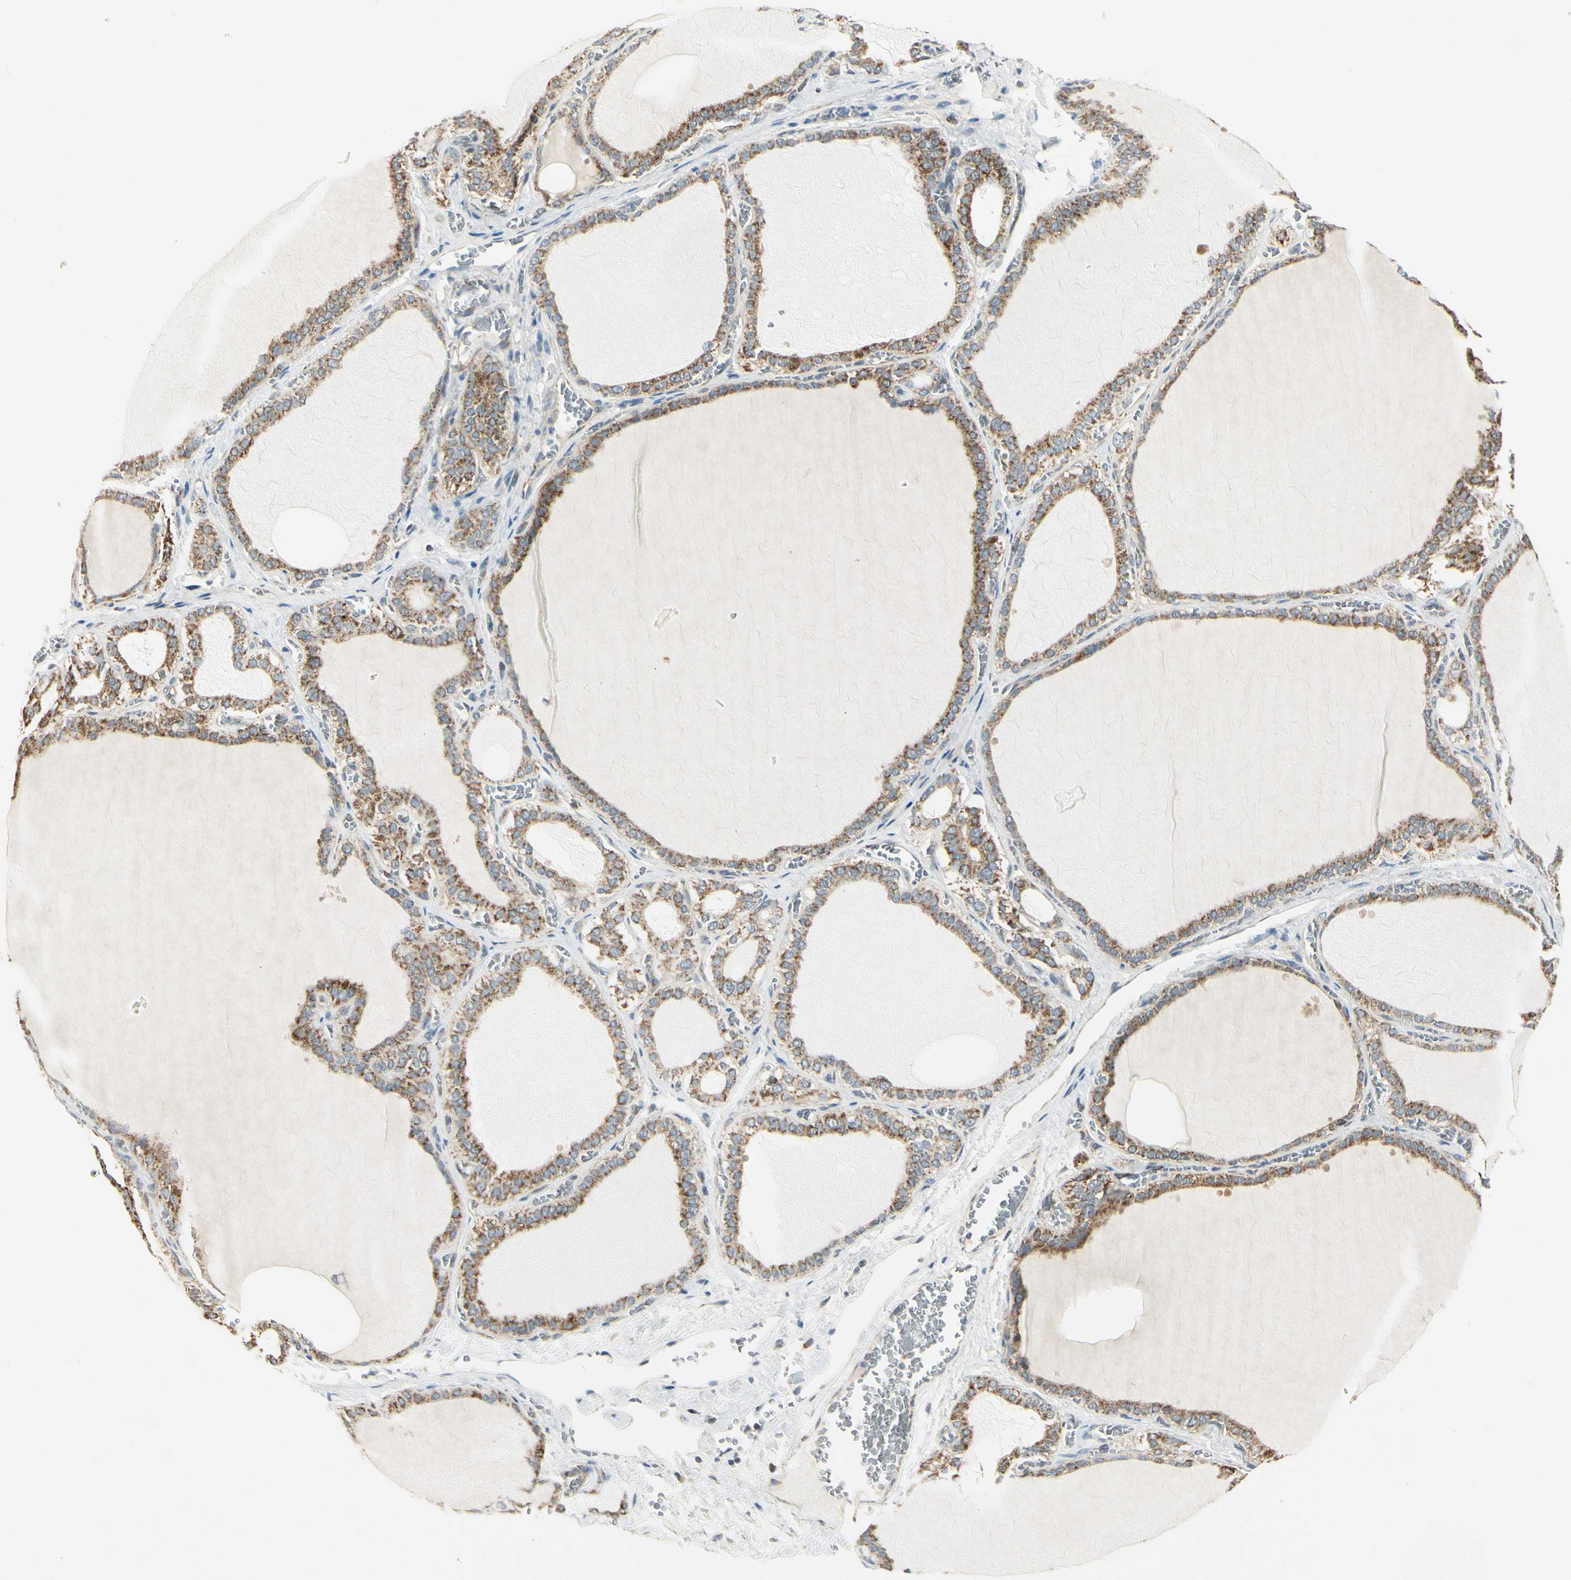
{"staining": {"intensity": "moderate", "quantity": "25%-75%", "location": "cytoplasmic/membranous"}, "tissue": "thyroid gland", "cell_type": "Glandular cells", "image_type": "normal", "snomed": [{"axis": "morphology", "description": "Normal tissue, NOS"}, {"axis": "topography", "description": "Thyroid gland"}], "caption": "Brown immunohistochemical staining in unremarkable human thyroid gland exhibits moderate cytoplasmic/membranous expression in approximately 25%-75% of glandular cells.", "gene": "EPHB3", "patient": {"sex": "female", "age": 55}}